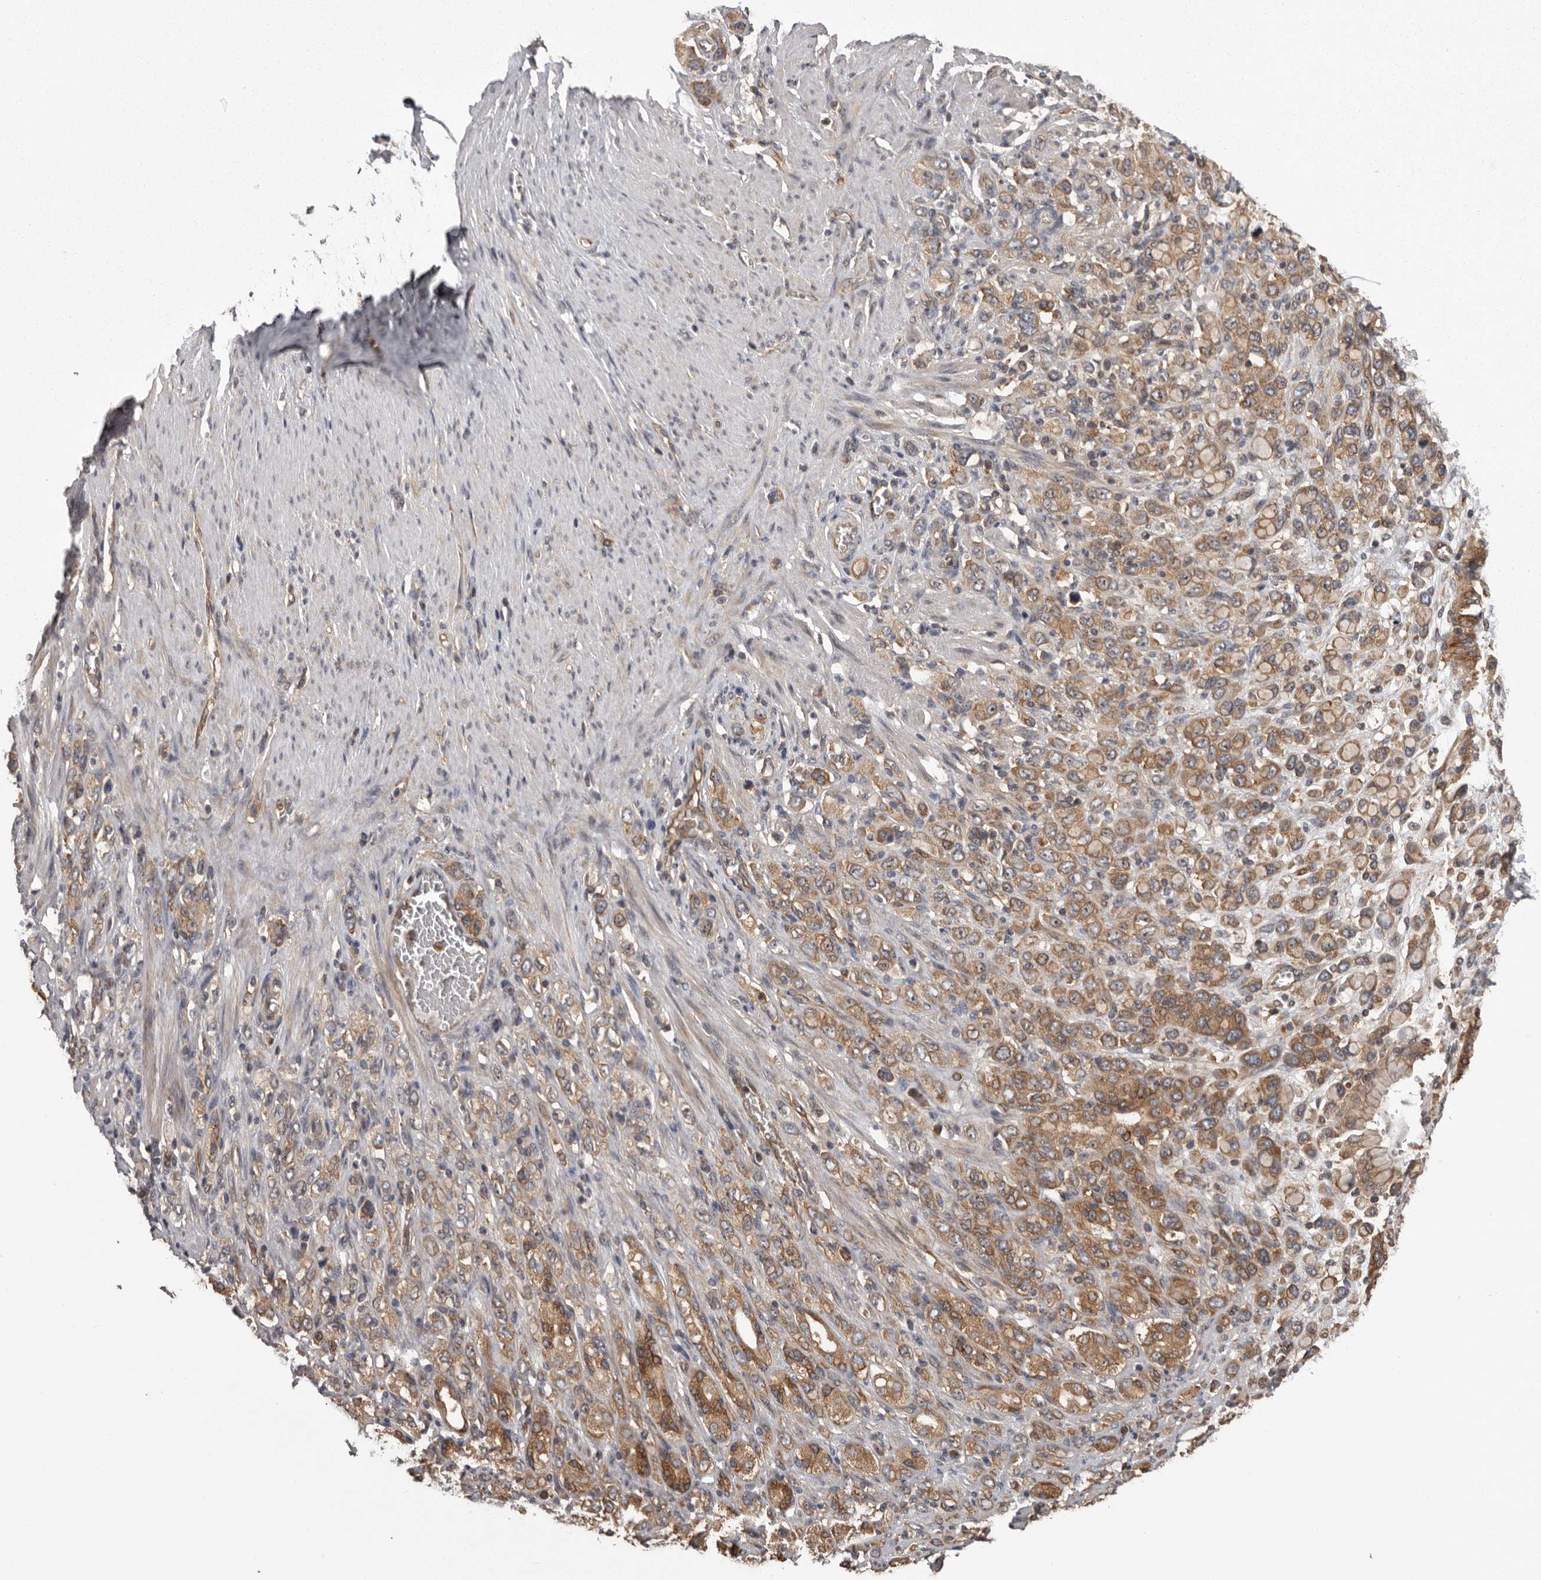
{"staining": {"intensity": "moderate", "quantity": ">75%", "location": "cytoplasmic/membranous"}, "tissue": "stomach cancer", "cell_type": "Tumor cells", "image_type": "cancer", "snomed": [{"axis": "morphology", "description": "Adenocarcinoma, NOS"}, {"axis": "topography", "description": "Stomach"}], "caption": "The micrograph demonstrates immunohistochemical staining of stomach cancer. There is moderate cytoplasmic/membranous positivity is present in about >75% of tumor cells.", "gene": "DARS1", "patient": {"sex": "female", "age": 65}}